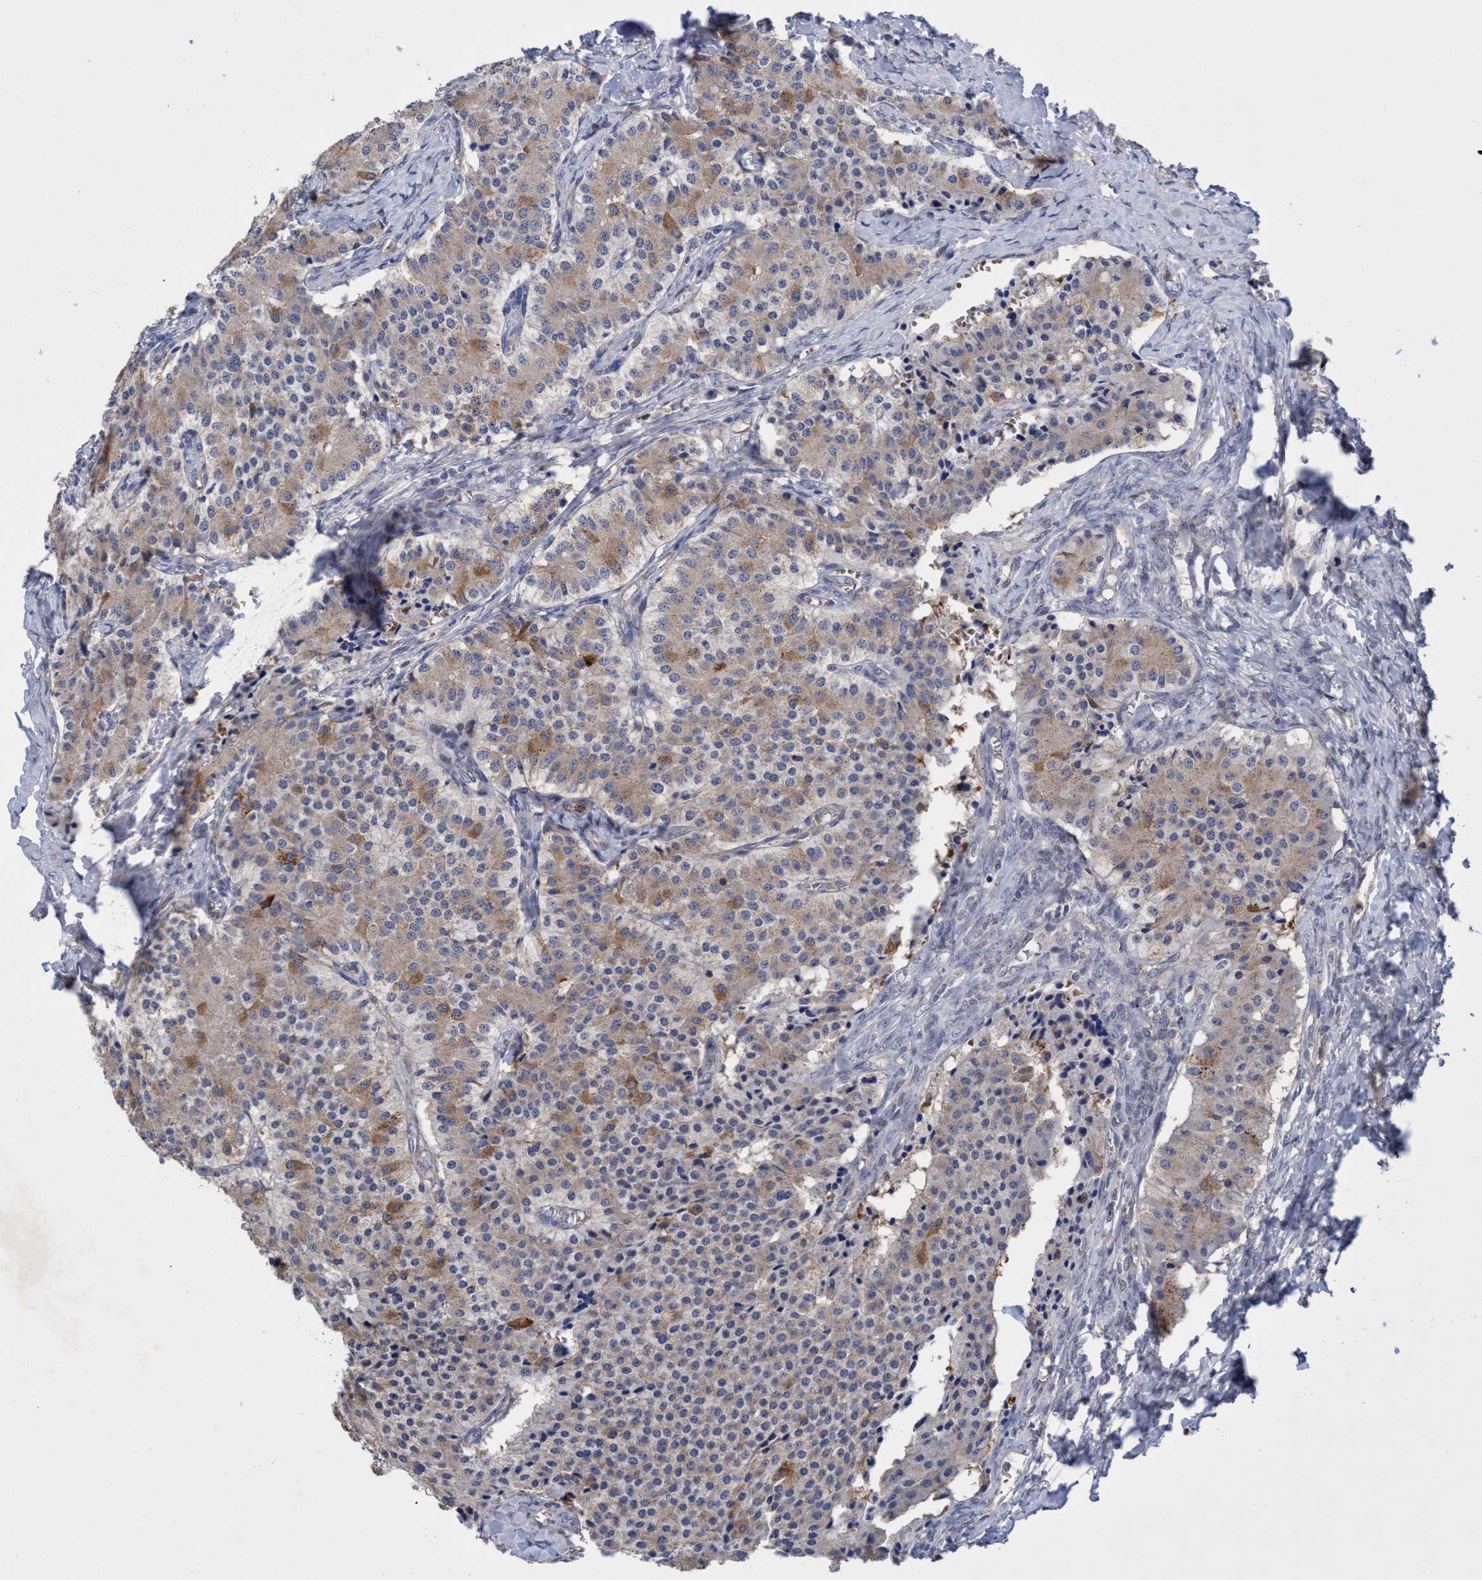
{"staining": {"intensity": "weak", "quantity": ">75%", "location": "cytoplasmic/membranous"}, "tissue": "carcinoid", "cell_type": "Tumor cells", "image_type": "cancer", "snomed": [{"axis": "morphology", "description": "Carcinoid, malignant, NOS"}, {"axis": "topography", "description": "Colon"}], "caption": "Immunohistochemistry of human carcinoid displays low levels of weak cytoplasmic/membranous positivity in about >75% of tumor cells.", "gene": "SEMA4D", "patient": {"sex": "female", "age": 52}}